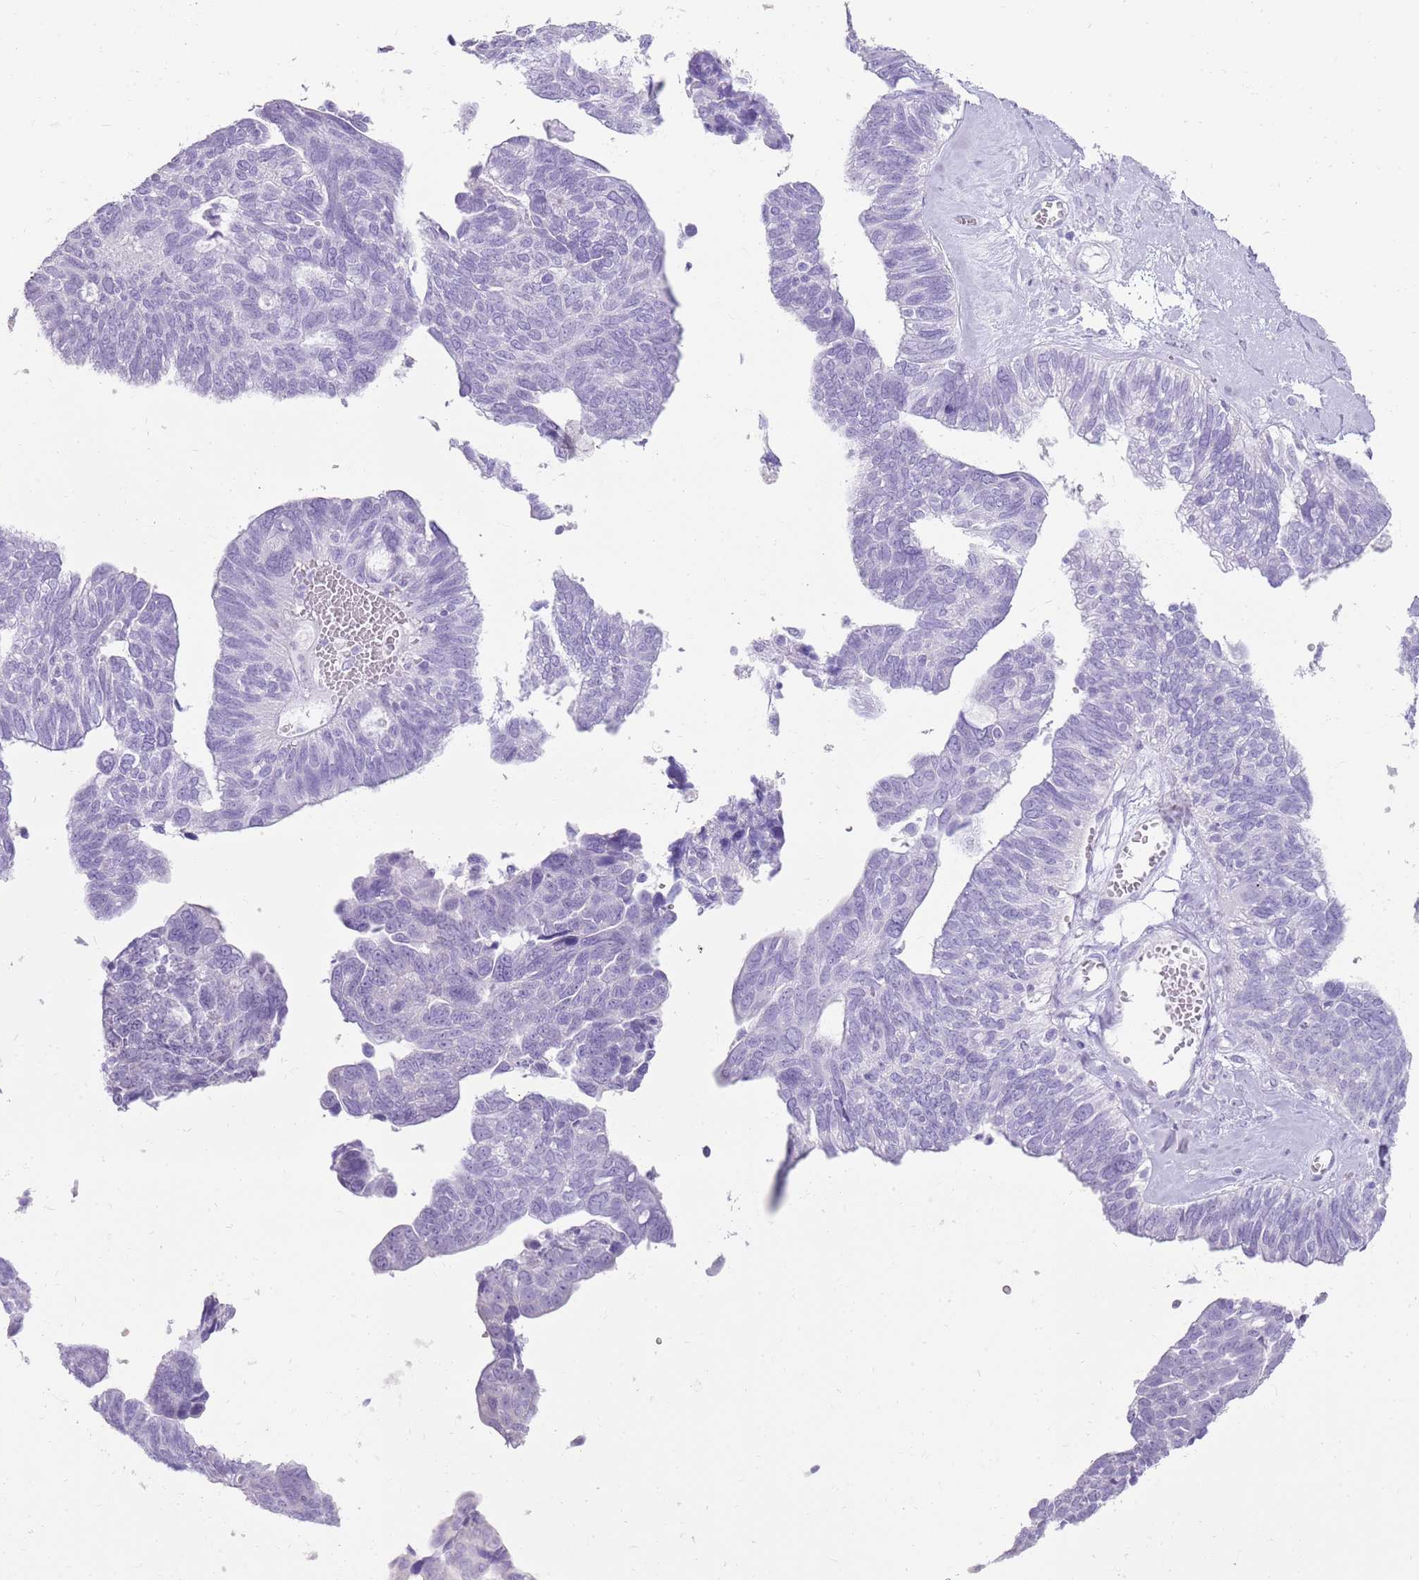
{"staining": {"intensity": "negative", "quantity": "none", "location": "none"}, "tissue": "ovarian cancer", "cell_type": "Tumor cells", "image_type": "cancer", "snomed": [{"axis": "morphology", "description": "Cystadenocarcinoma, serous, NOS"}, {"axis": "topography", "description": "Ovary"}], "caption": "Immunohistochemistry histopathology image of neoplastic tissue: human serous cystadenocarcinoma (ovarian) stained with DAB (3,3'-diaminobenzidine) reveals no significant protein expression in tumor cells.", "gene": "NBPF3", "patient": {"sex": "female", "age": 79}}